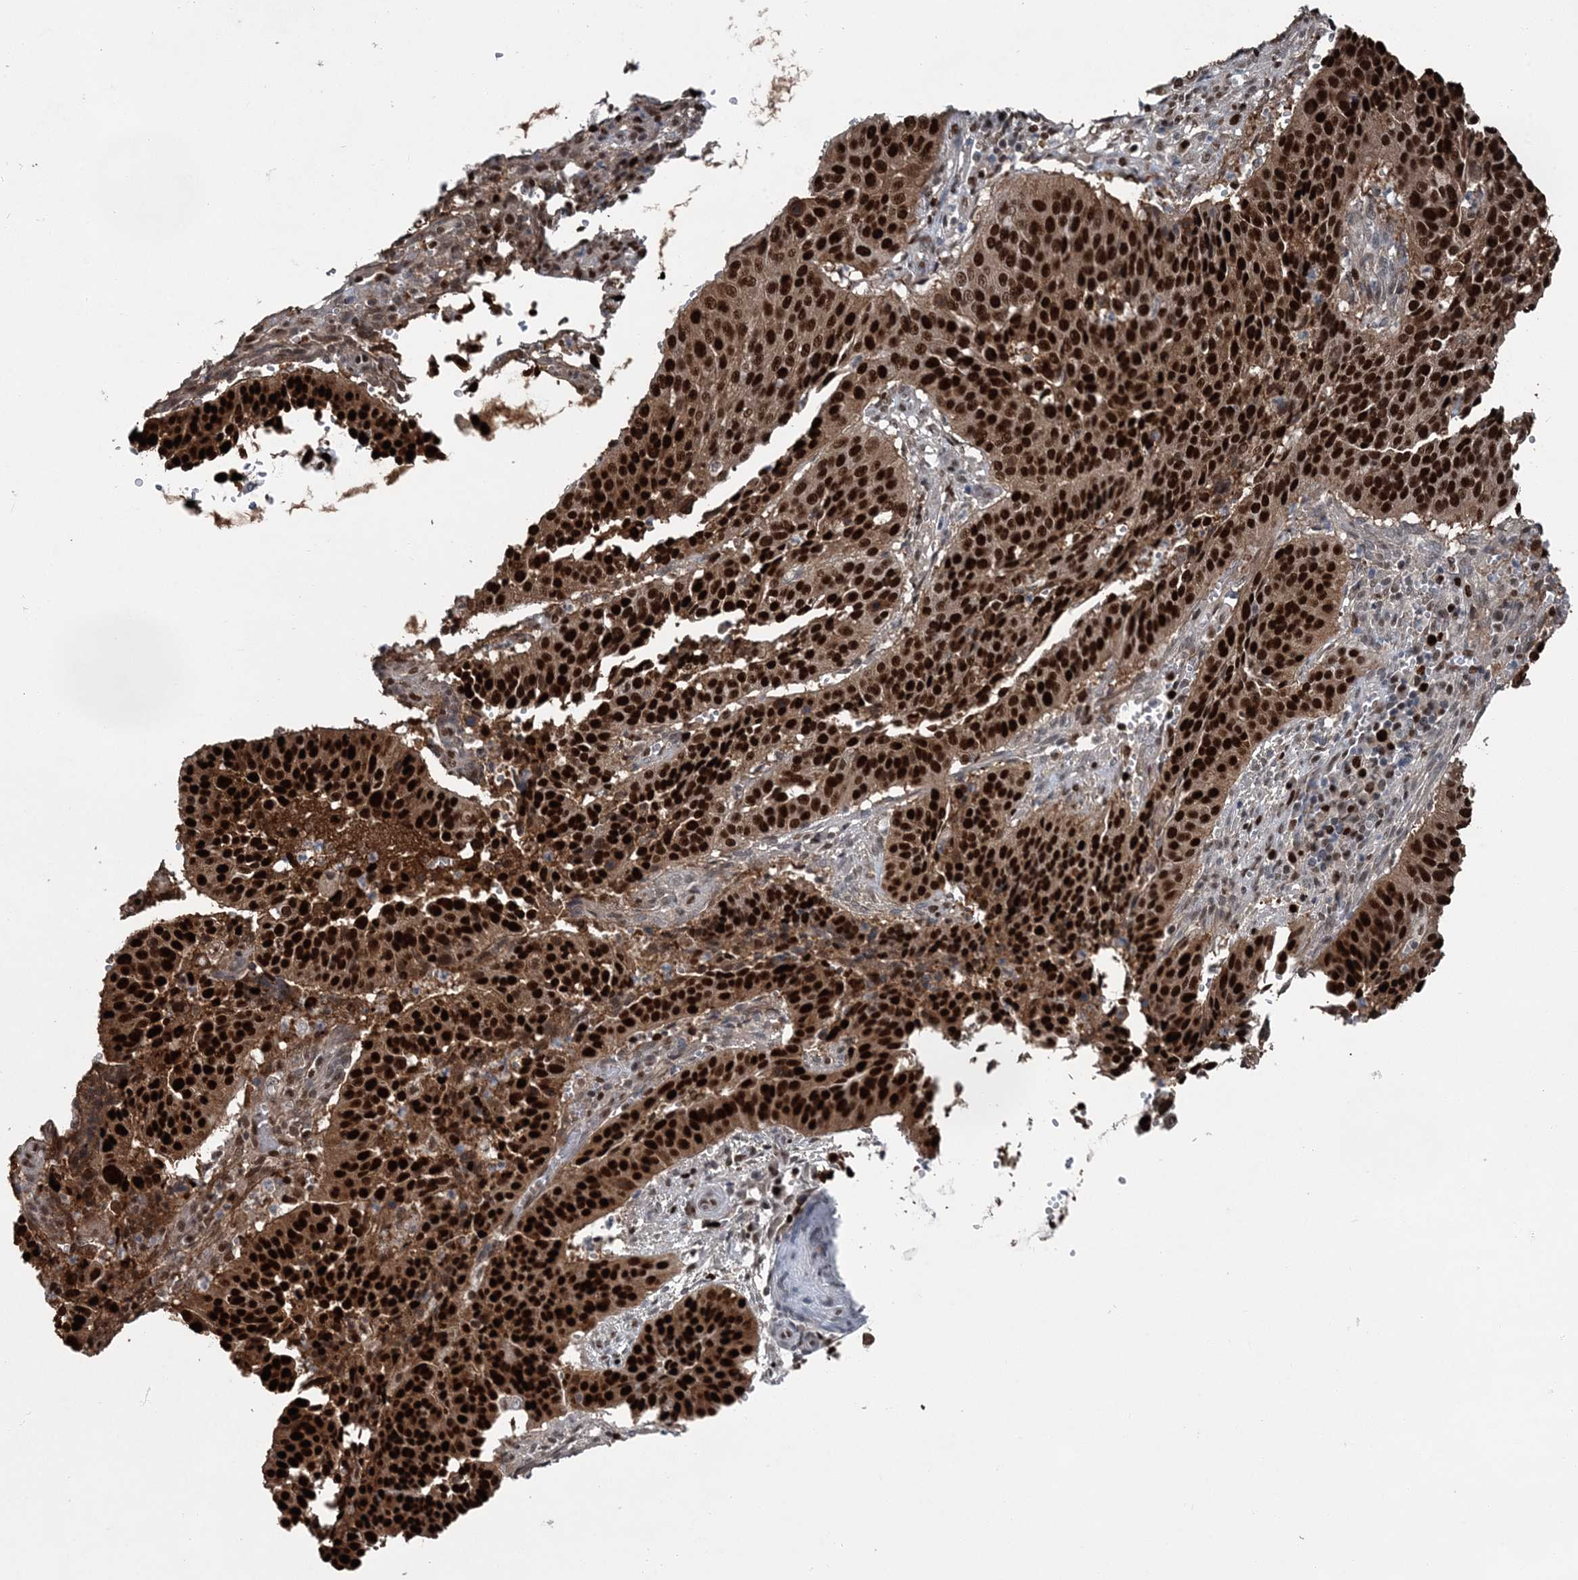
{"staining": {"intensity": "strong", "quantity": ">75%", "location": "nuclear"}, "tissue": "cervical cancer", "cell_type": "Tumor cells", "image_type": "cancer", "snomed": [{"axis": "morphology", "description": "Normal tissue, NOS"}, {"axis": "morphology", "description": "Squamous cell carcinoma, NOS"}, {"axis": "topography", "description": "Cervix"}], "caption": "This histopathology image displays squamous cell carcinoma (cervical) stained with immunohistochemistry to label a protein in brown. The nuclear of tumor cells show strong positivity for the protein. Nuclei are counter-stained blue.", "gene": "HAT1", "patient": {"sex": "female", "age": 39}}